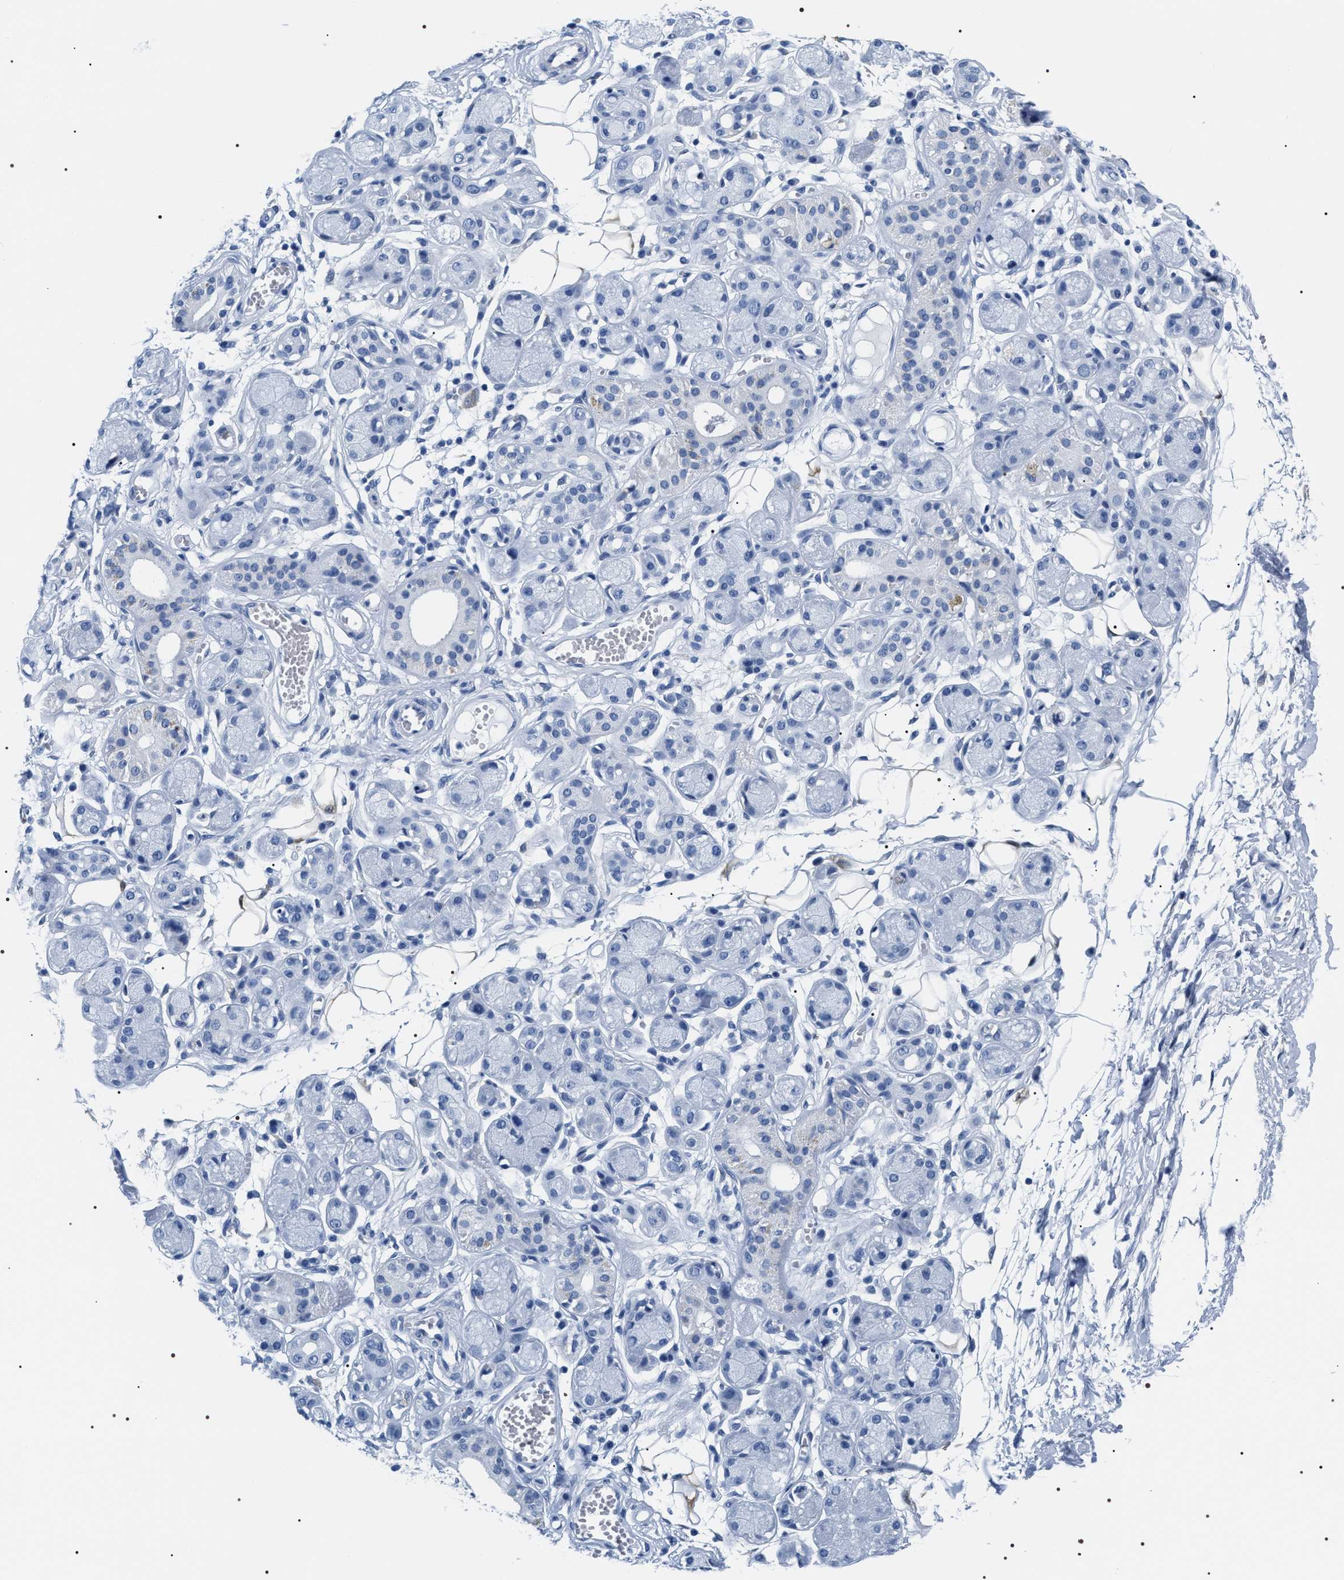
{"staining": {"intensity": "negative", "quantity": "none", "location": "none"}, "tissue": "adipose tissue", "cell_type": "Adipocytes", "image_type": "normal", "snomed": [{"axis": "morphology", "description": "Normal tissue, NOS"}, {"axis": "morphology", "description": "Inflammation, NOS"}, {"axis": "topography", "description": "Salivary gland"}, {"axis": "topography", "description": "Peripheral nerve tissue"}], "caption": "DAB (3,3'-diaminobenzidine) immunohistochemical staining of benign adipose tissue displays no significant expression in adipocytes.", "gene": "ADH4", "patient": {"sex": "female", "age": 75}}